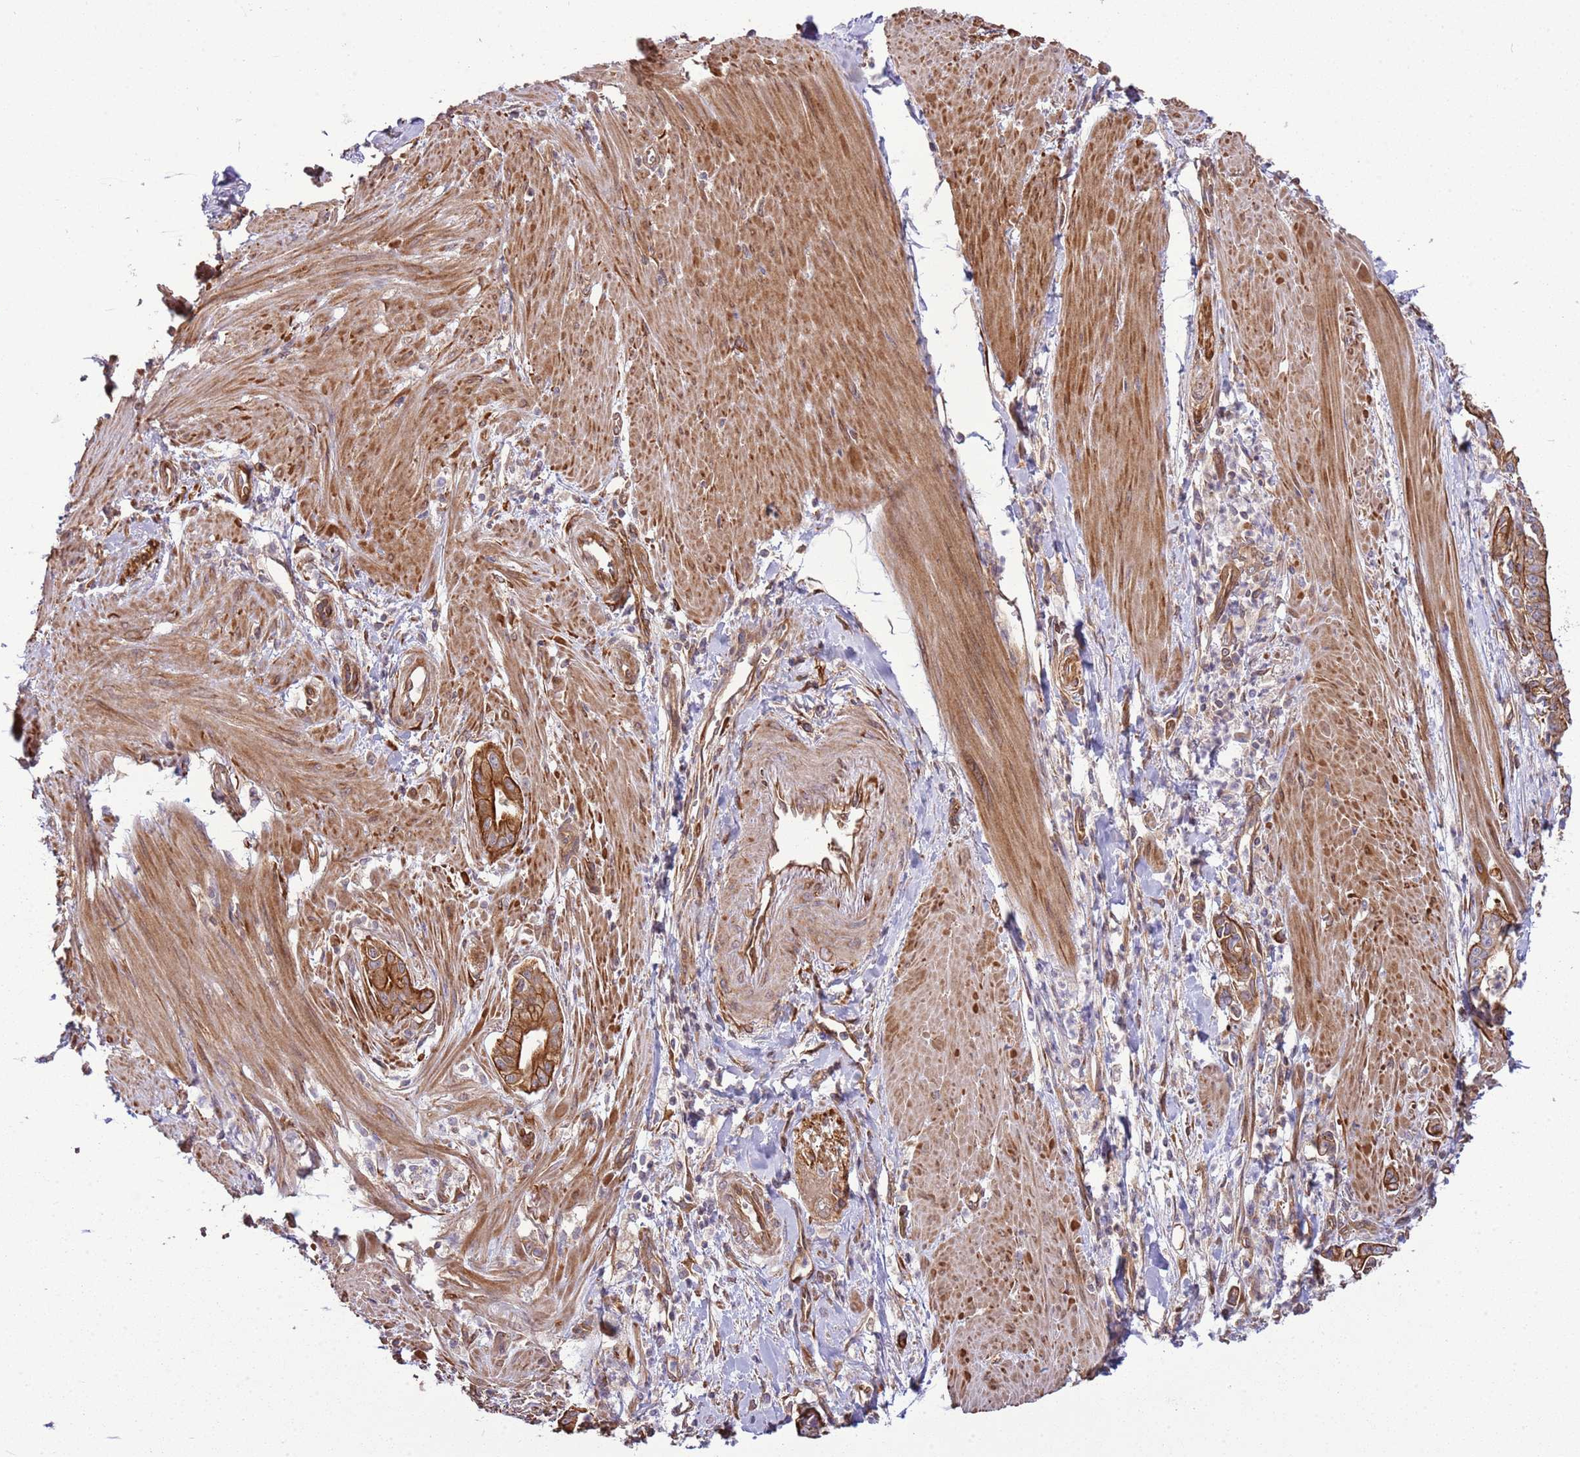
{"staining": {"intensity": "strong", "quantity": ">75%", "location": "cytoplasmic/membranous"}, "tissue": "pancreatic cancer", "cell_type": "Tumor cells", "image_type": "cancer", "snomed": [{"axis": "morphology", "description": "Adenocarcinoma, NOS"}, {"axis": "topography", "description": "Pancreas"}], "caption": "Protein staining demonstrates strong cytoplasmic/membranous positivity in about >75% of tumor cells in pancreatic cancer (adenocarcinoma).", "gene": "GNL1", "patient": {"sex": "male", "age": 78}}